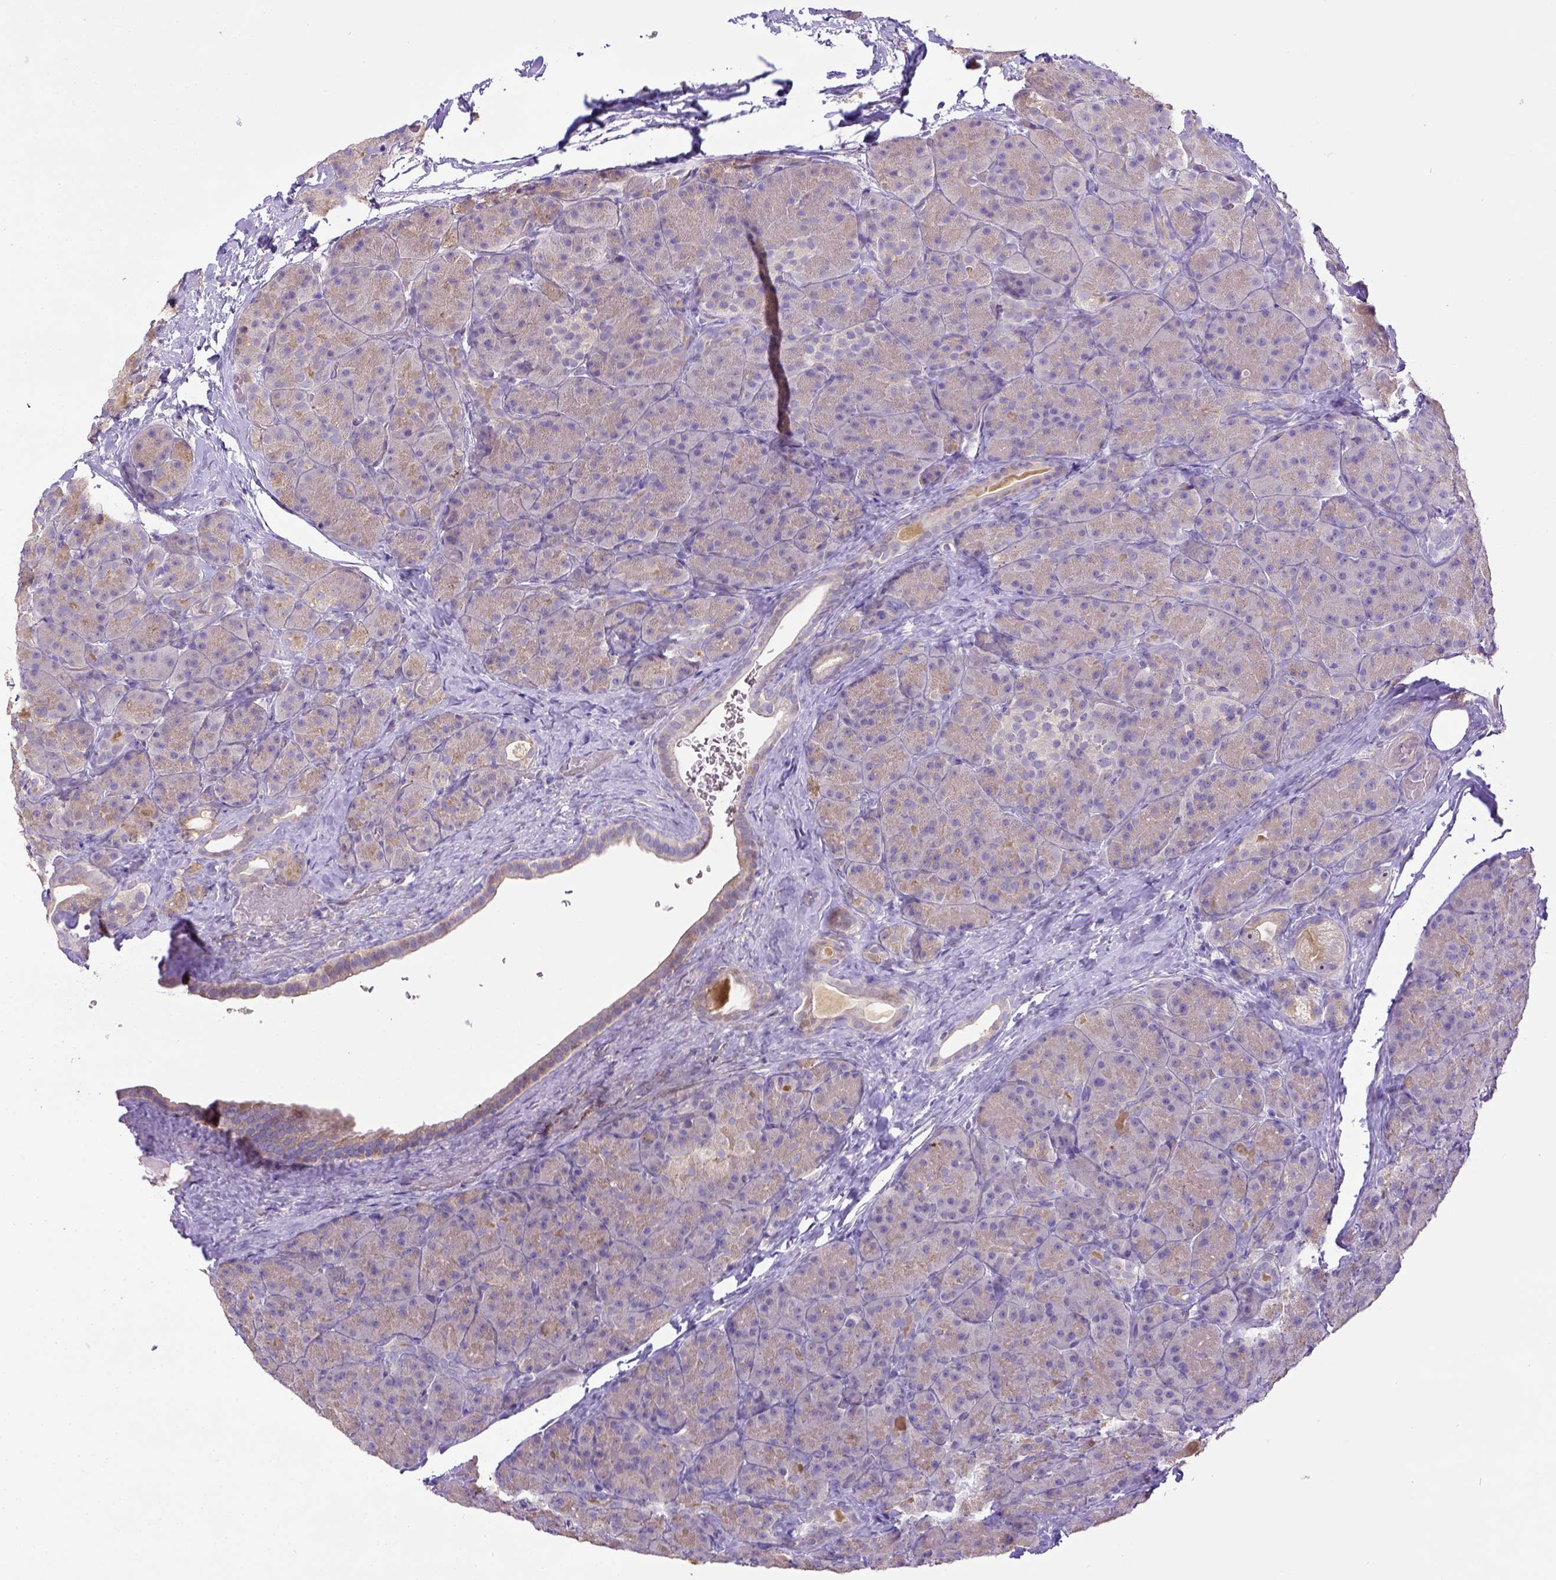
{"staining": {"intensity": "negative", "quantity": "none", "location": "none"}, "tissue": "pancreas", "cell_type": "Exocrine glandular cells", "image_type": "normal", "snomed": [{"axis": "morphology", "description": "Normal tissue, NOS"}, {"axis": "topography", "description": "Pancreas"}], "caption": "Pancreas was stained to show a protein in brown. There is no significant positivity in exocrine glandular cells.", "gene": "CD40", "patient": {"sex": "male", "age": 57}}